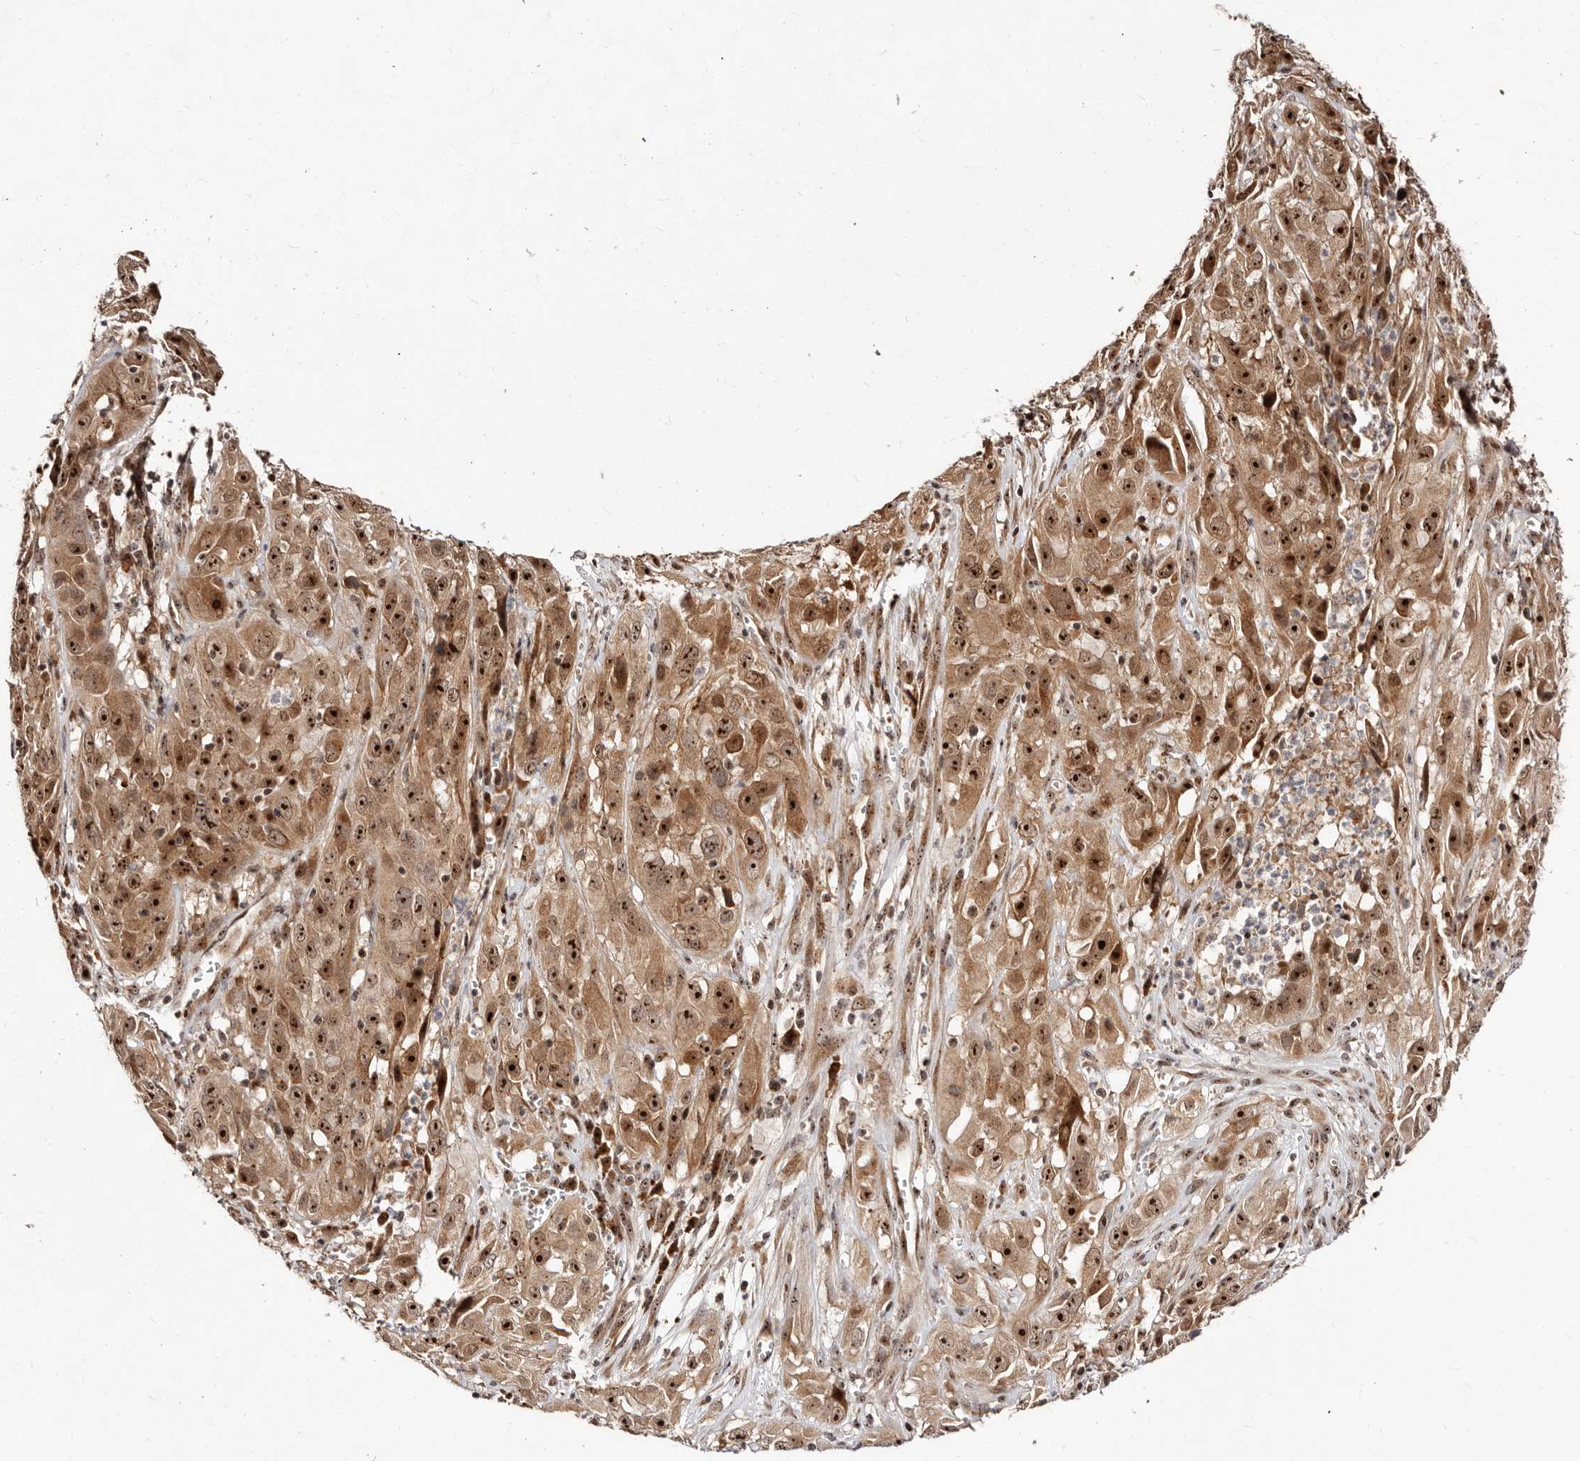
{"staining": {"intensity": "strong", "quantity": ">75%", "location": "cytoplasmic/membranous,nuclear"}, "tissue": "cervical cancer", "cell_type": "Tumor cells", "image_type": "cancer", "snomed": [{"axis": "morphology", "description": "Squamous cell carcinoma, NOS"}, {"axis": "topography", "description": "Cervix"}], "caption": "Cervical cancer stained with IHC shows strong cytoplasmic/membranous and nuclear staining in approximately >75% of tumor cells.", "gene": "APOL6", "patient": {"sex": "female", "age": 32}}